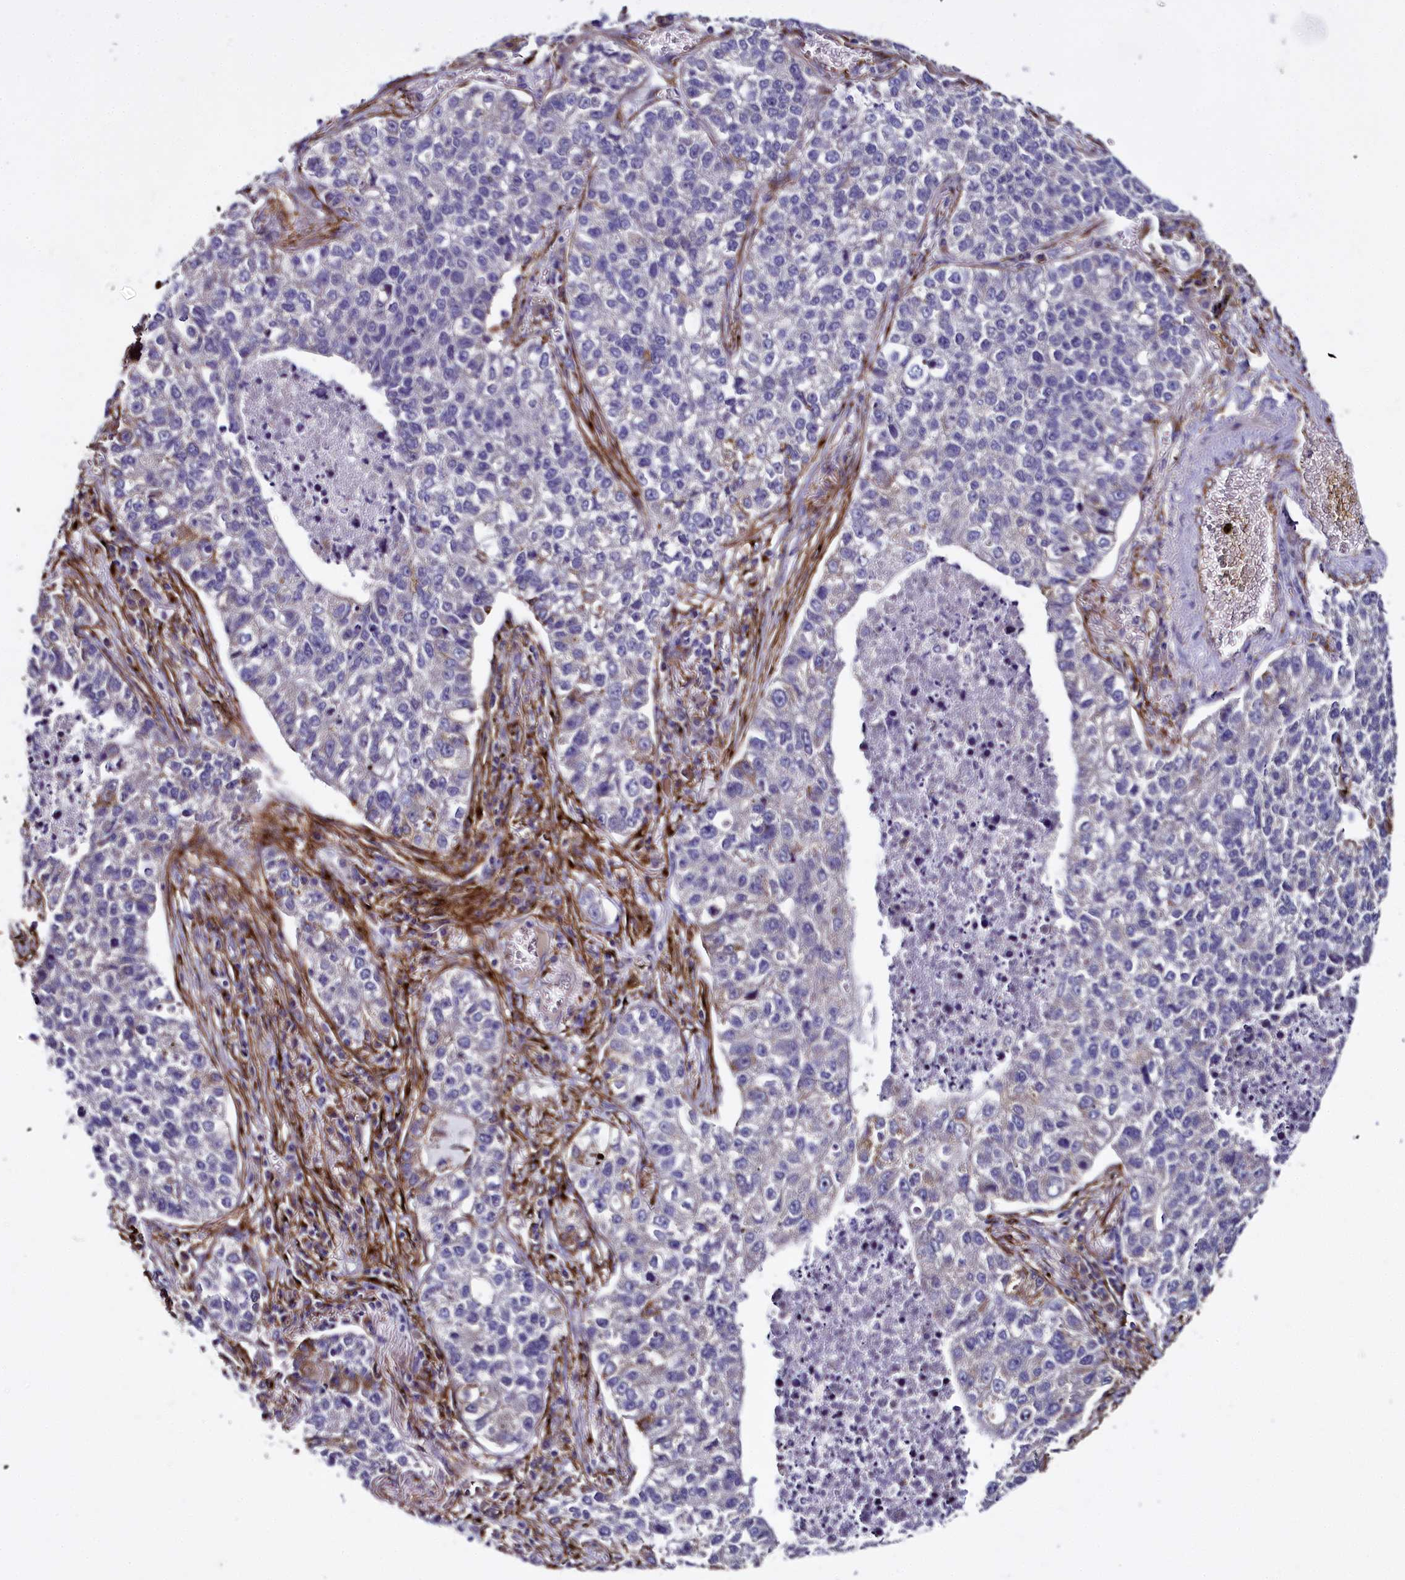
{"staining": {"intensity": "negative", "quantity": "none", "location": "none"}, "tissue": "lung cancer", "cell_type": "Tumor cells", "image_type": "cancer", "snomed": [{"axis": "morphology", "description": "Adenocarcinoma, NOS"}, {"axis": "topography", "description": "Lung"}], "caption": "This is an IHC photomicrograph of human lung cancer (adenocarcinoma). There is no staining in tumor cells.", "gene": "MRC2", "patient": {"sex": "male", "age": 49}}